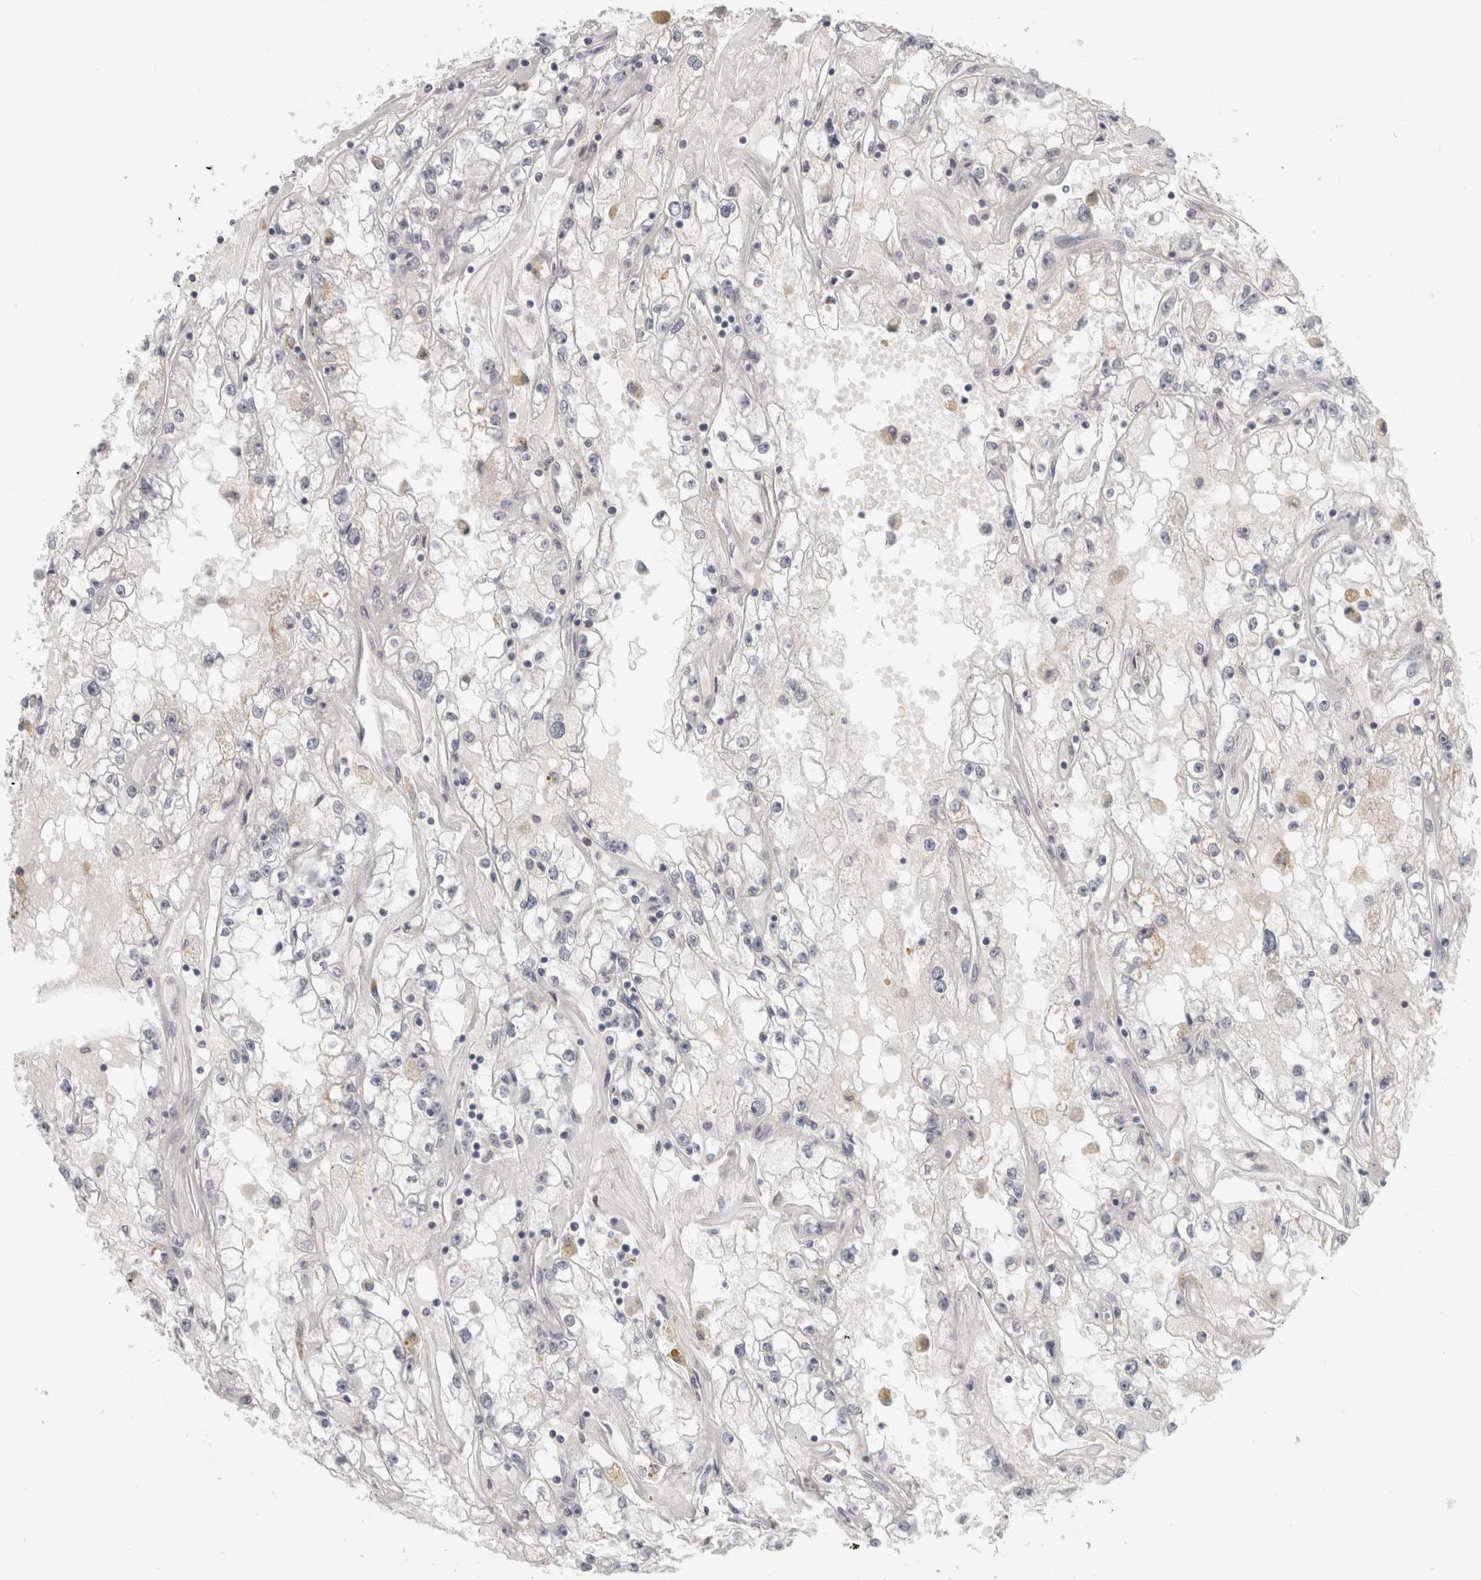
{"staining": {"intensity": "negative", "quantity": "none", "location": "none"}, "tissue": "renal cancer", "cell_type": "Tumor cells", "image_type": "cancer", "snomed": [{"axis": "morphology", "description": "Adenocarcinoma, NOS"}, {"axis": "topography", "description": "Kidney"}], "caption": "Protein analysis of renal cancer (adenocarcinoma) displays no significant staining in tumor cells.", "gene": "ZNF830", "patient": {"sex": "male", "age": 56}}